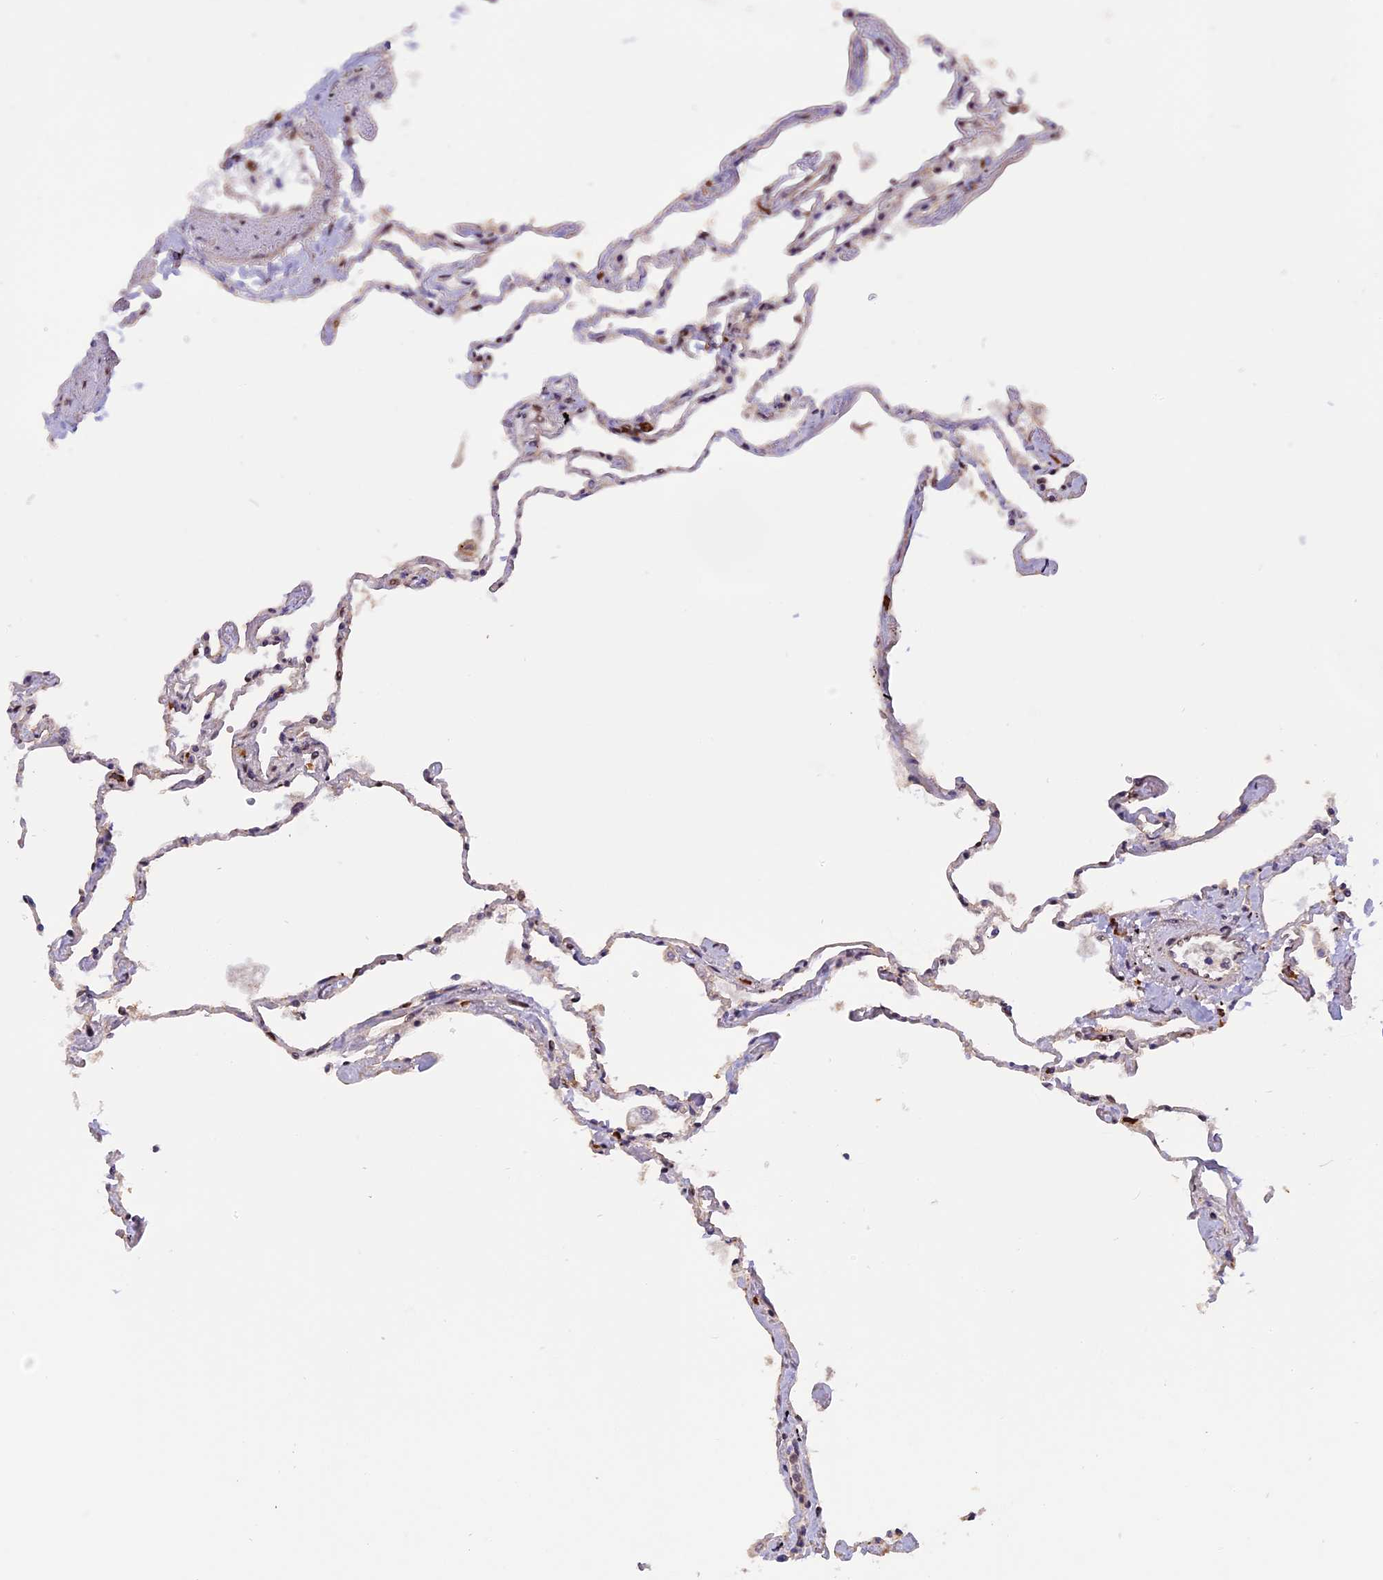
{"staining": {"intensity": "moderate", "quantity": "<25%", "location": "cytoplasmic/membranous,nuclear"}, "tissue": "lung", "cell_type": "Alveolar cells", "image_type": "normal", "snomed": [{"axis": "morphology", "description": "Normal tissue, NOS"}, {"axis": "topography", "description": "Lung"}], "caption": "IHC (DAB (3,3'-diaminobenzidine)) staining of normal lung exhibits moderate cytoplasmic/membranous,nuclear protein positivity in about <25% of alveolar cells.", "gene": "MICALL1", "patient": {"sex": "female", "age": 67}}